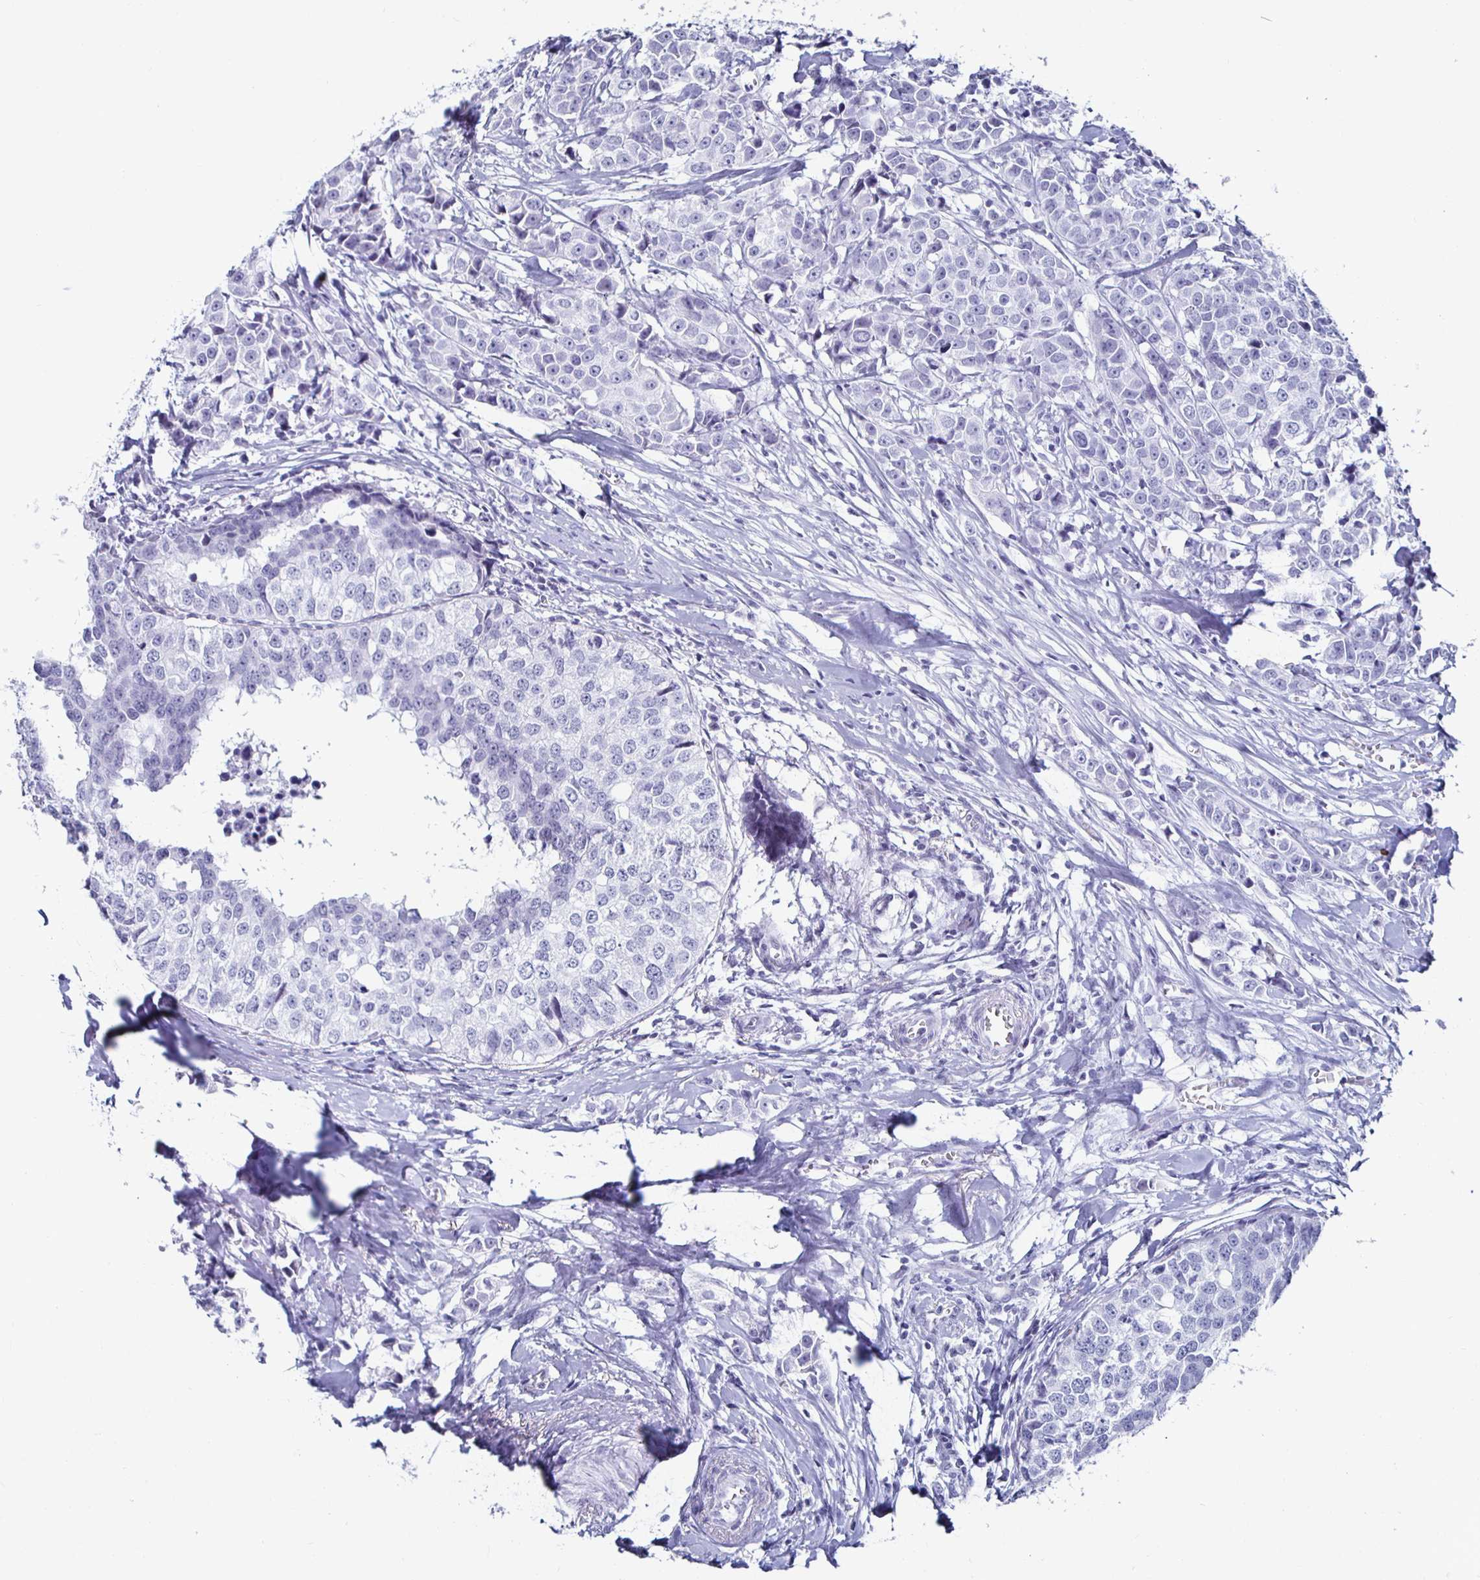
{"staining": {"intensity": "negative", "quantity": "none", "location": "none"}, "tissue": "breast cancer", "cell_type": "Tumor cells", "image_type": "cancer", "snomed": [{"axis": "morphology", "description": "Duct carcinoma"}, {"axis": "topography", "description": "Breast"}], "caption": "Immunohistochemical staining of human breast cancer demonstrates no significant staining in tumor cells.", "gene": "KRT4", "patient": {"sex": "female", "age": 80}}